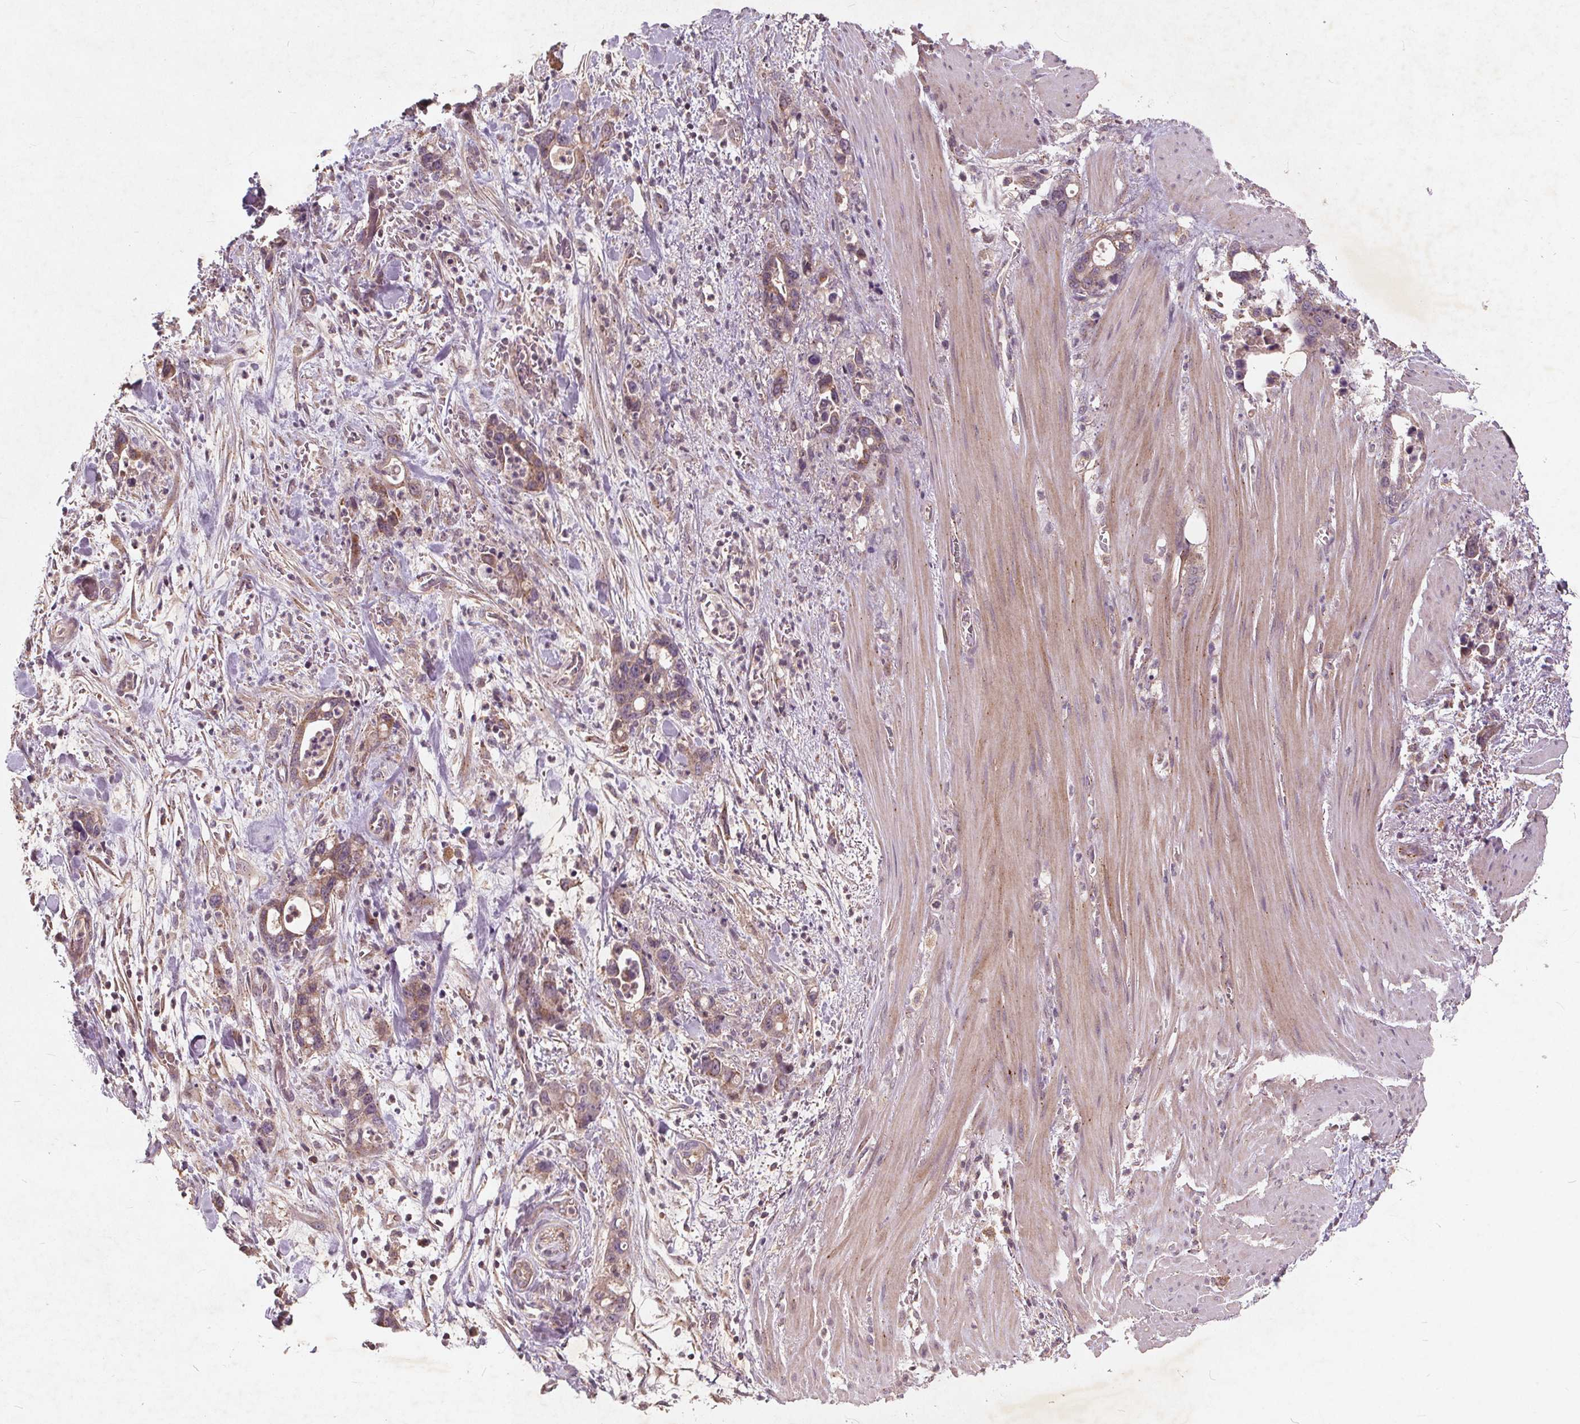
{"staining": {"intensity": "weak", "quantity": "25%-75%", "location": "cytoplasmic/membranous"}, "tissue": "stomach cancer", "cell_type": "Tumor cells", "image_type": "cancer", "snomed": [{"axis": "morphology", "description": "Normal tissue, NOS"}, {"axis": "morphology", "description": "Adenocarcinoma, NOS"}, {"axis": "topography", "description": "Esophagus"}, {"axis": "topography", "description": "Stomach, upper"}], "caption": "A high-resolution image shows immunohistochemistry staining of adenocarcinoma (stomach), which reveals weak cytoplasmic/membranous expression in approximately 25%-75% of tumor cells.", "gene": "CSNK1G2", "patient": {"sex": "male", "age": 74}}